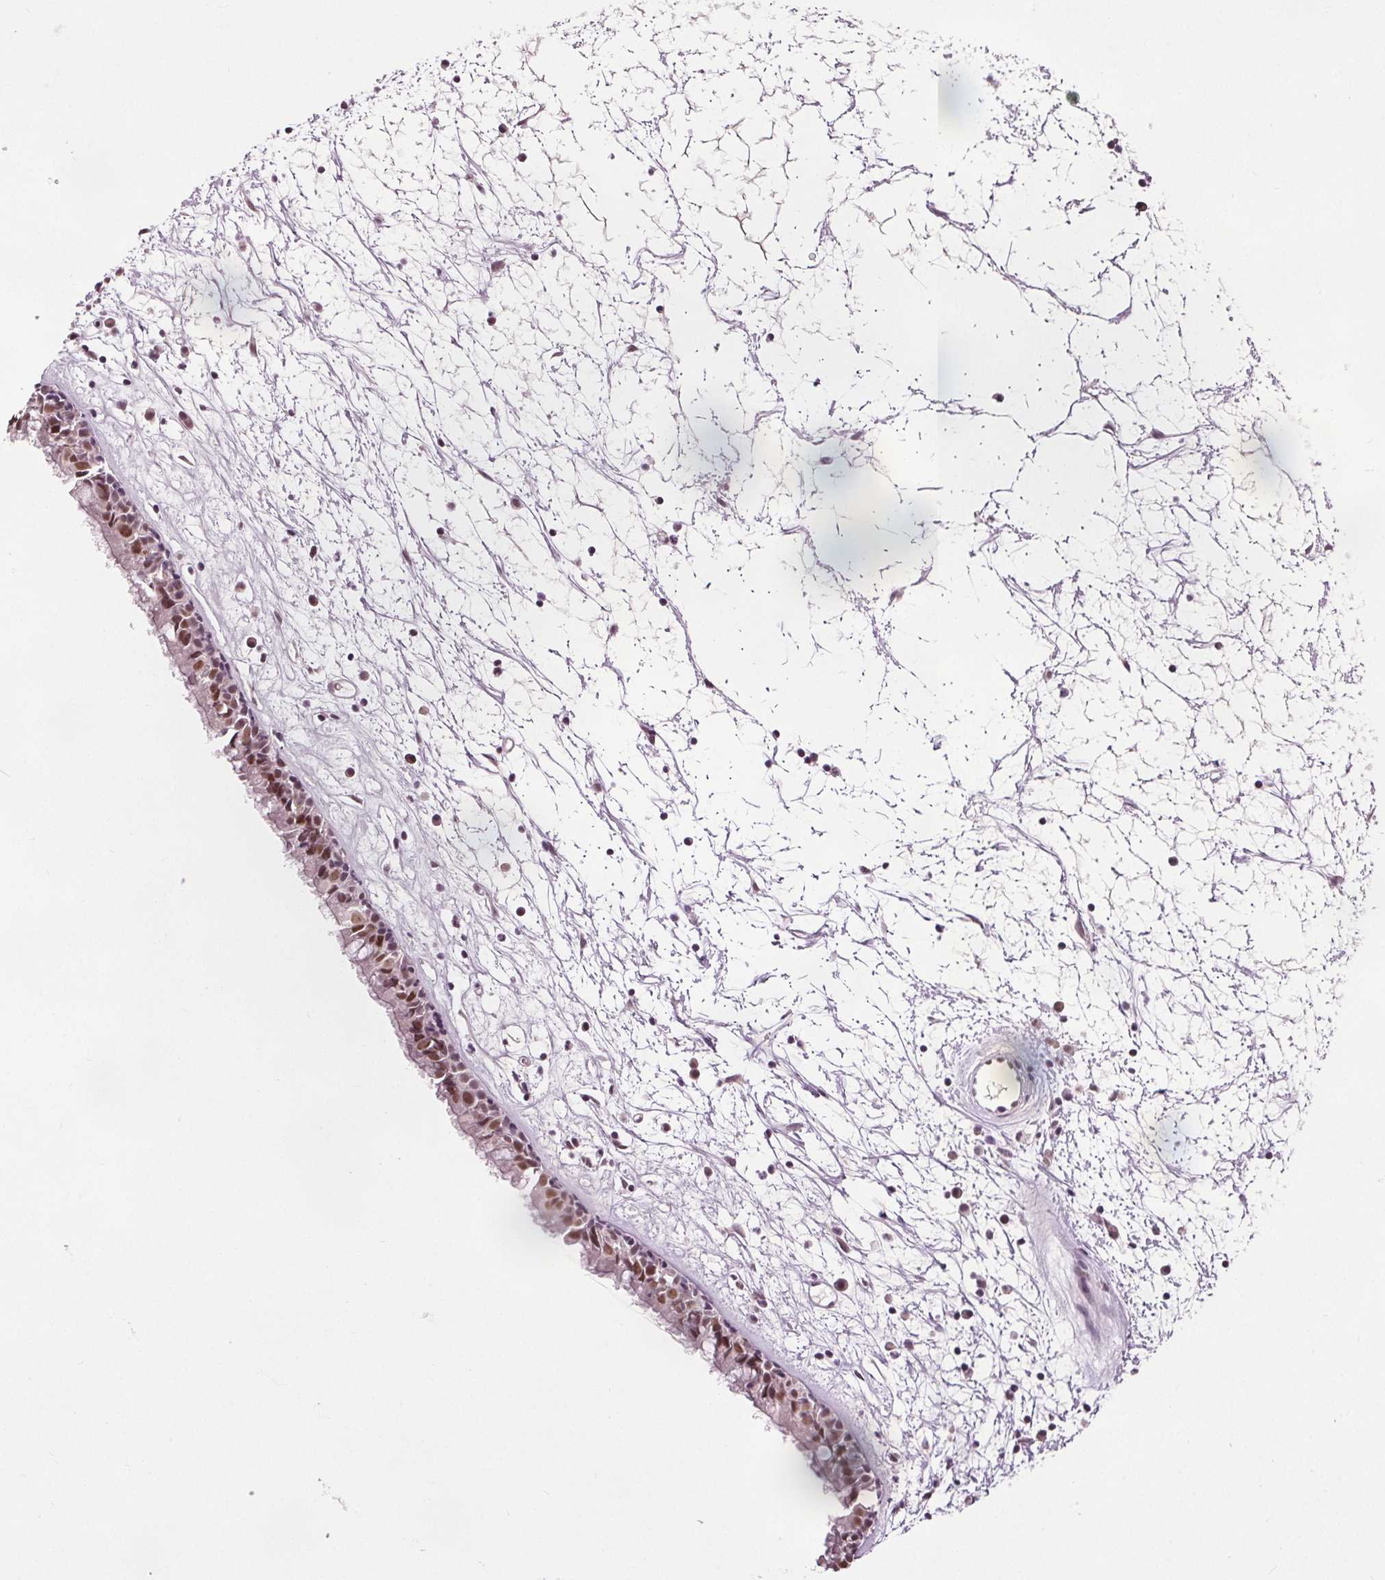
{"staining": {"intensity": "moderate", "quantity": ">75%", "location": "nuclear"}, "tissue": "nasopharynx", "cell_type": "Respiratory epithelial cells", "image_type": "normal", "snomed": [{"axis": "morphology", "description": "Normal tissue, NOS"}, {"axis": "topography", "description": "Nasopharynx"}], "caption": "This micrograph demonstrates IHC staining of unremarkable human nasopharynx, with medium moderate nuclear expression in approximately >75% of respiratory epithelial cells.", "gene": "IWS1", "patient": {"sex": "male", "age": 24}}